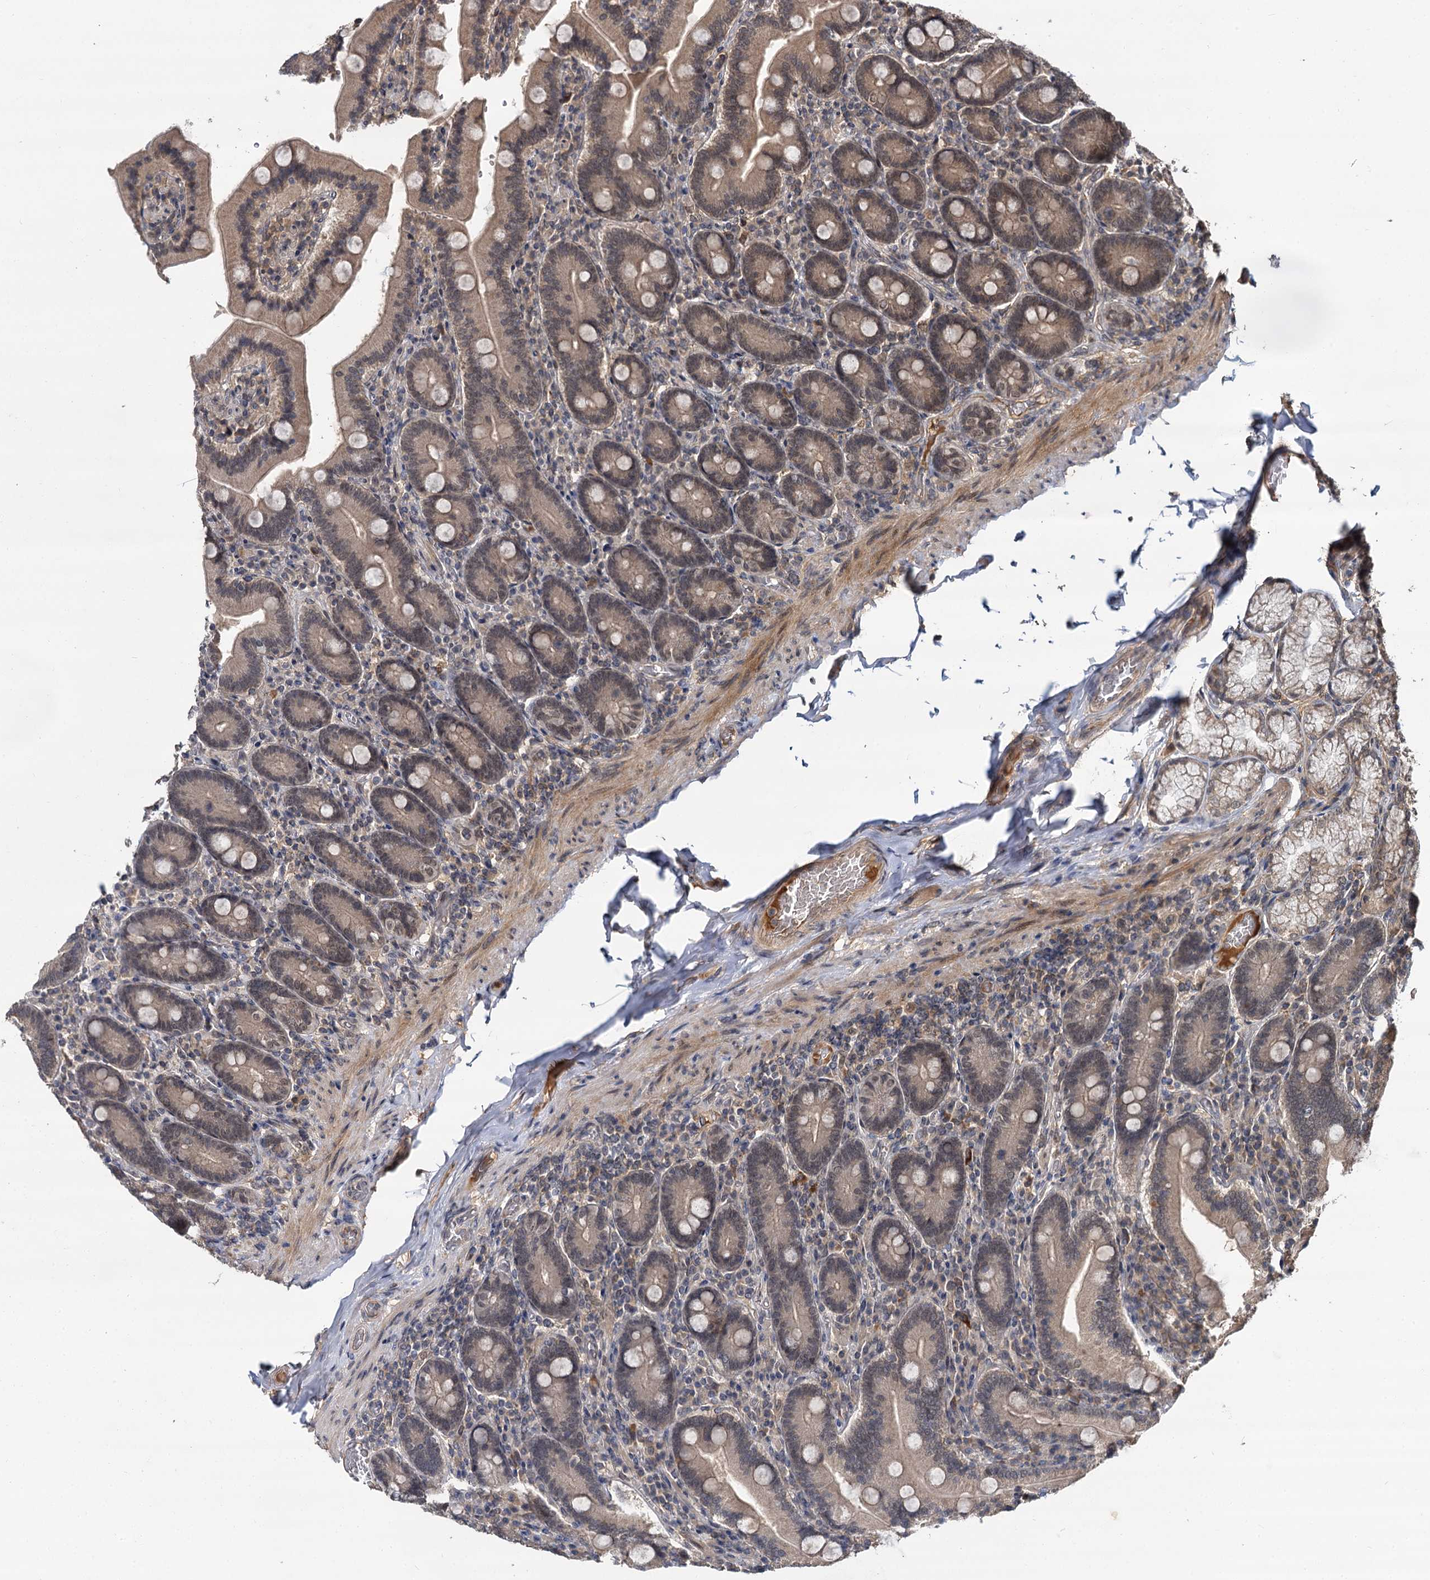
{"staining": {"intensity": "moderate", "quantity": ">75%", "location": "cytoplasmic/membranous,nuclear"}, "tissue": "duodenum", "cell_type": "Glandular cells", "image_type": "normal", "snomed": [{"axis": "morphology", "description": "Normal tissue, NOS"}, {"axis": "topography", "description": "Duodenum"}], "caption": "Immunohistochemical staining of unremarkable human duodenum shows moderate cytoplasmic/membranous,nuclear protein positivity in approximately >75% of glandular cells.", "gene": "MBD6", "patient": {"sex": "female", "age": 62}}